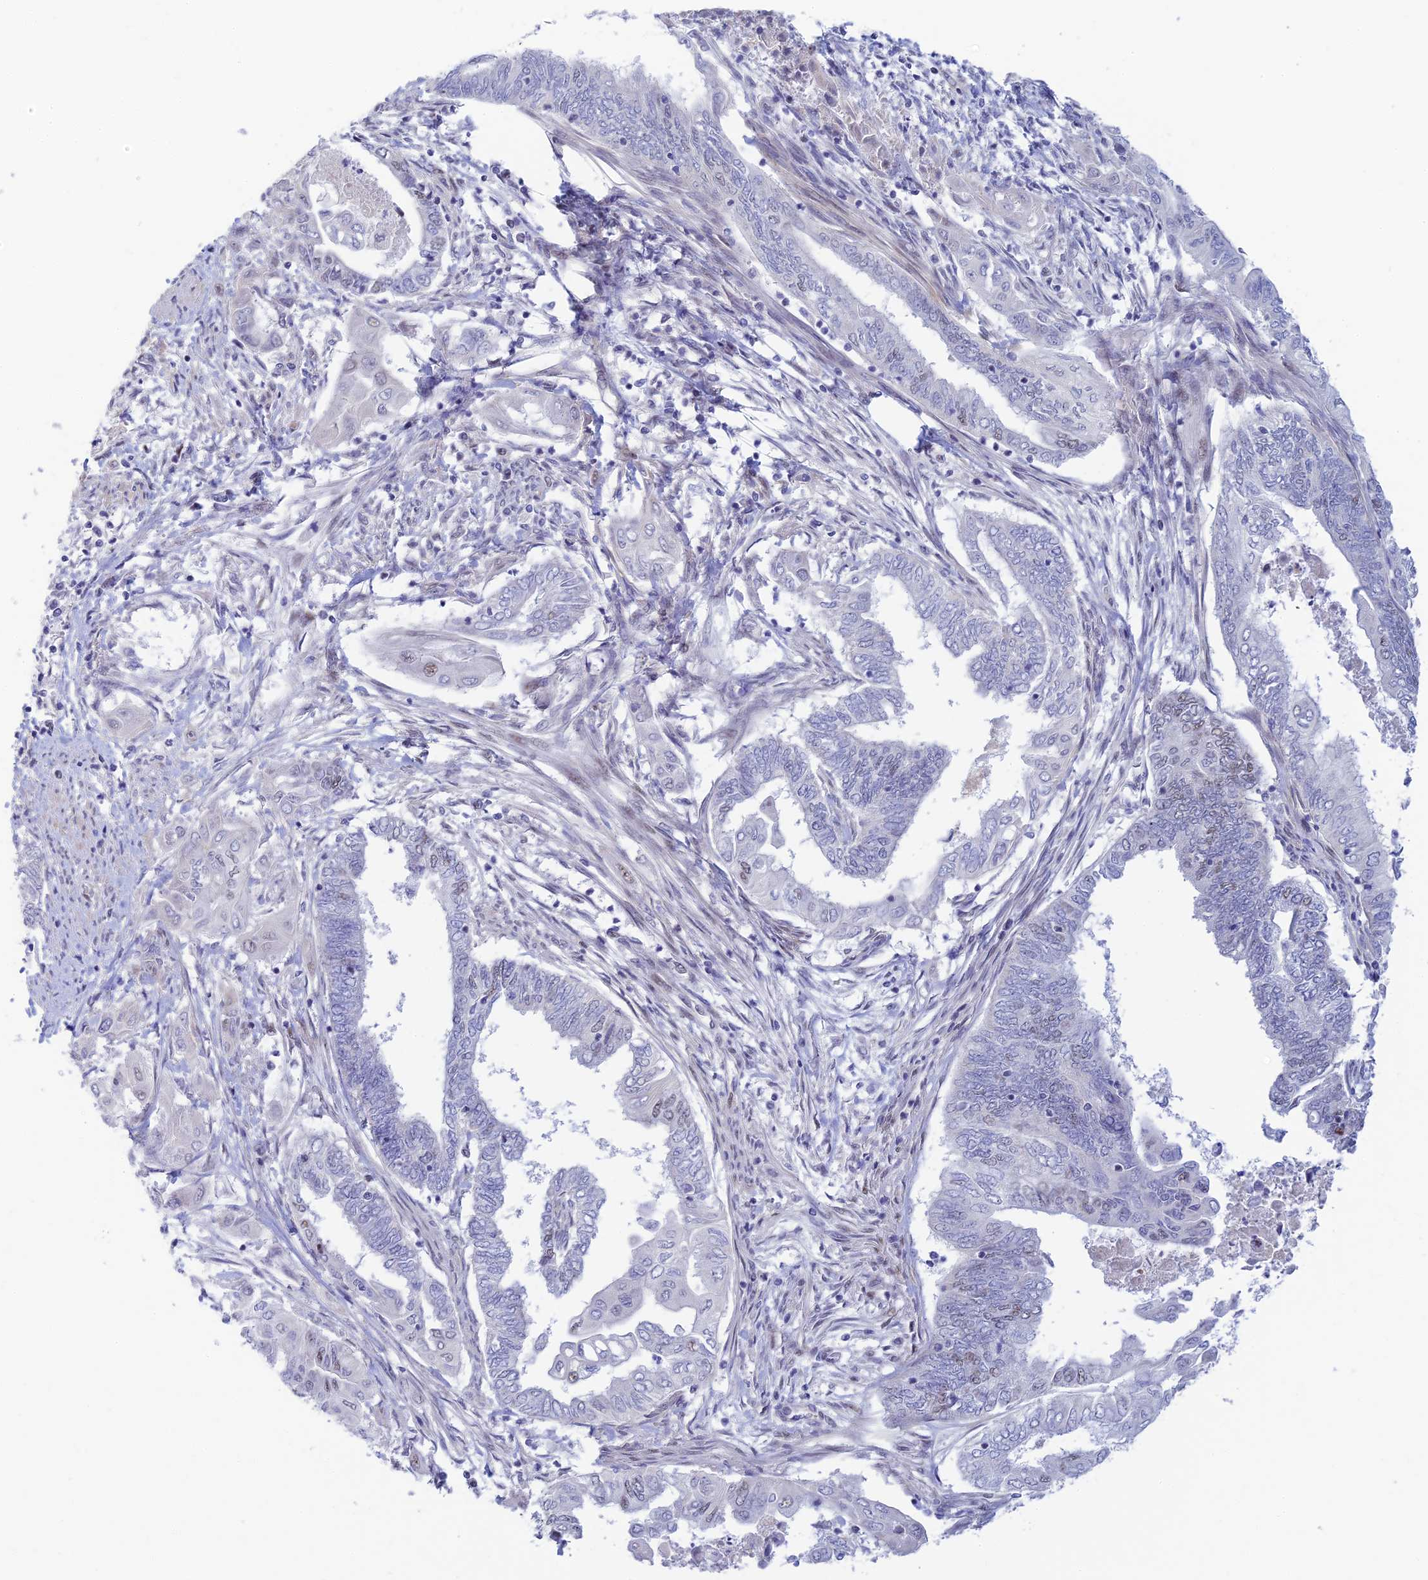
{"staining": {"intensity": "negative", "quantity": "none", "location": "none"}, "tissue": "endometrial cancer", "cell_type": "Tumor cells", "image_type": "cancer", "snomed": [{"axis": "morphology", "description": "Adenocarcinoma, NOS"}, {"axis": "topography", "description": "Uterus"}, {"axis": "topography", "description": "Endometrium"}], "caption": "Tumor cells show no significant protein expression in adenocarcinoma (endometrial).", "gene": "CFAP92", "patient": {"sex": "female", "age": 70}}